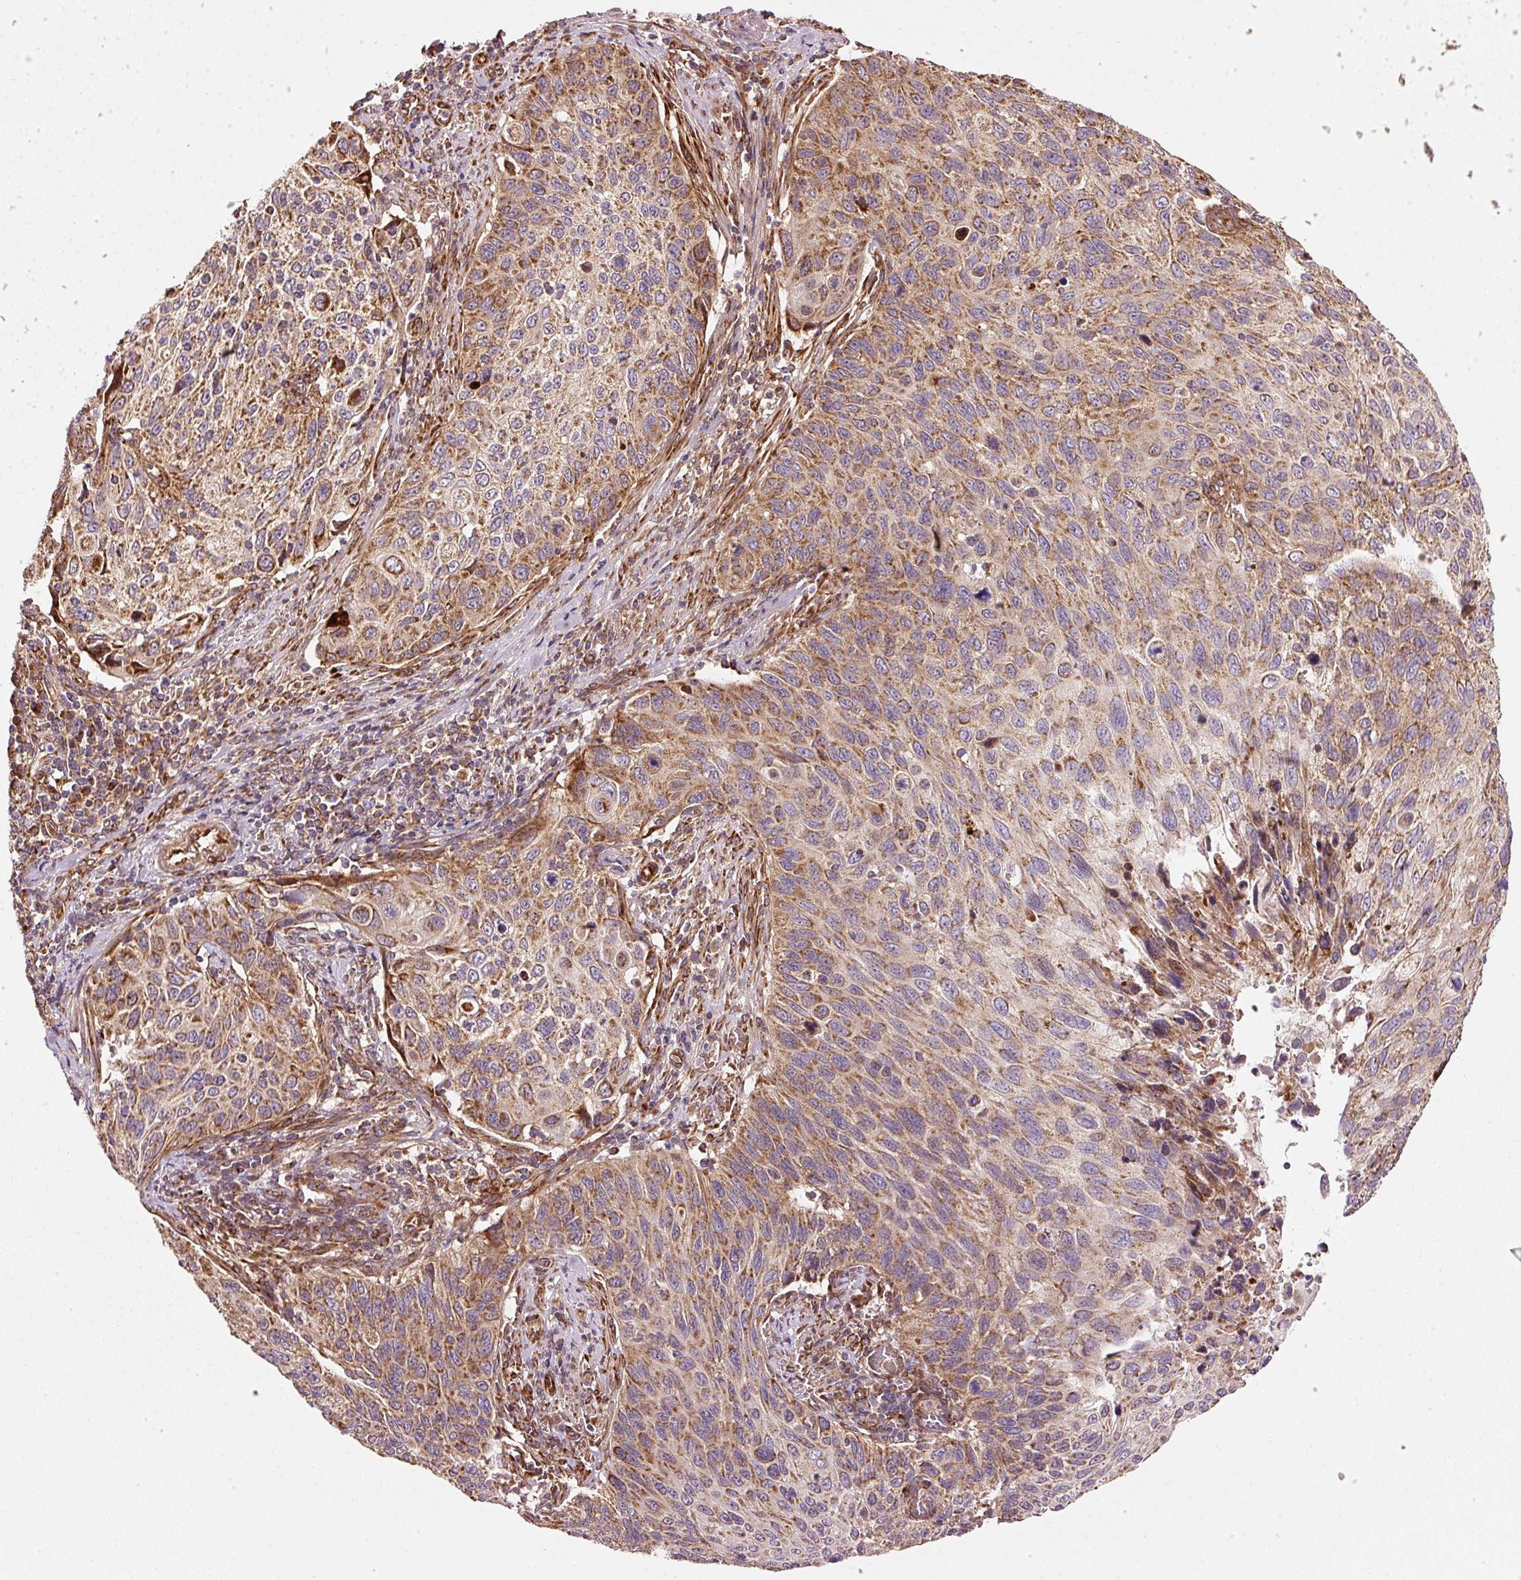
{"staining": {"intensity": "moderate", "quantity": ">75%", "location": "cytoplasmic/membranous"}, "tissue": "cervical cancer", "cell_type": "Tumor cells", "image_type": "cancer", "snomed": [{"axis": "morphology", "description": "Squamous cell carcinoma, NOS"}, {"axis": "topography", "description": "Cervix"}], "caption": "DAB (3,3'-diaminobenzidine) immunohistochemical staining of cervical cancer shows moderate cytoplasmic/membranous protein staining in about >75% of tumor cells.", "gene": "ISCU", "patient": {"sex": "female", "age": 70}}